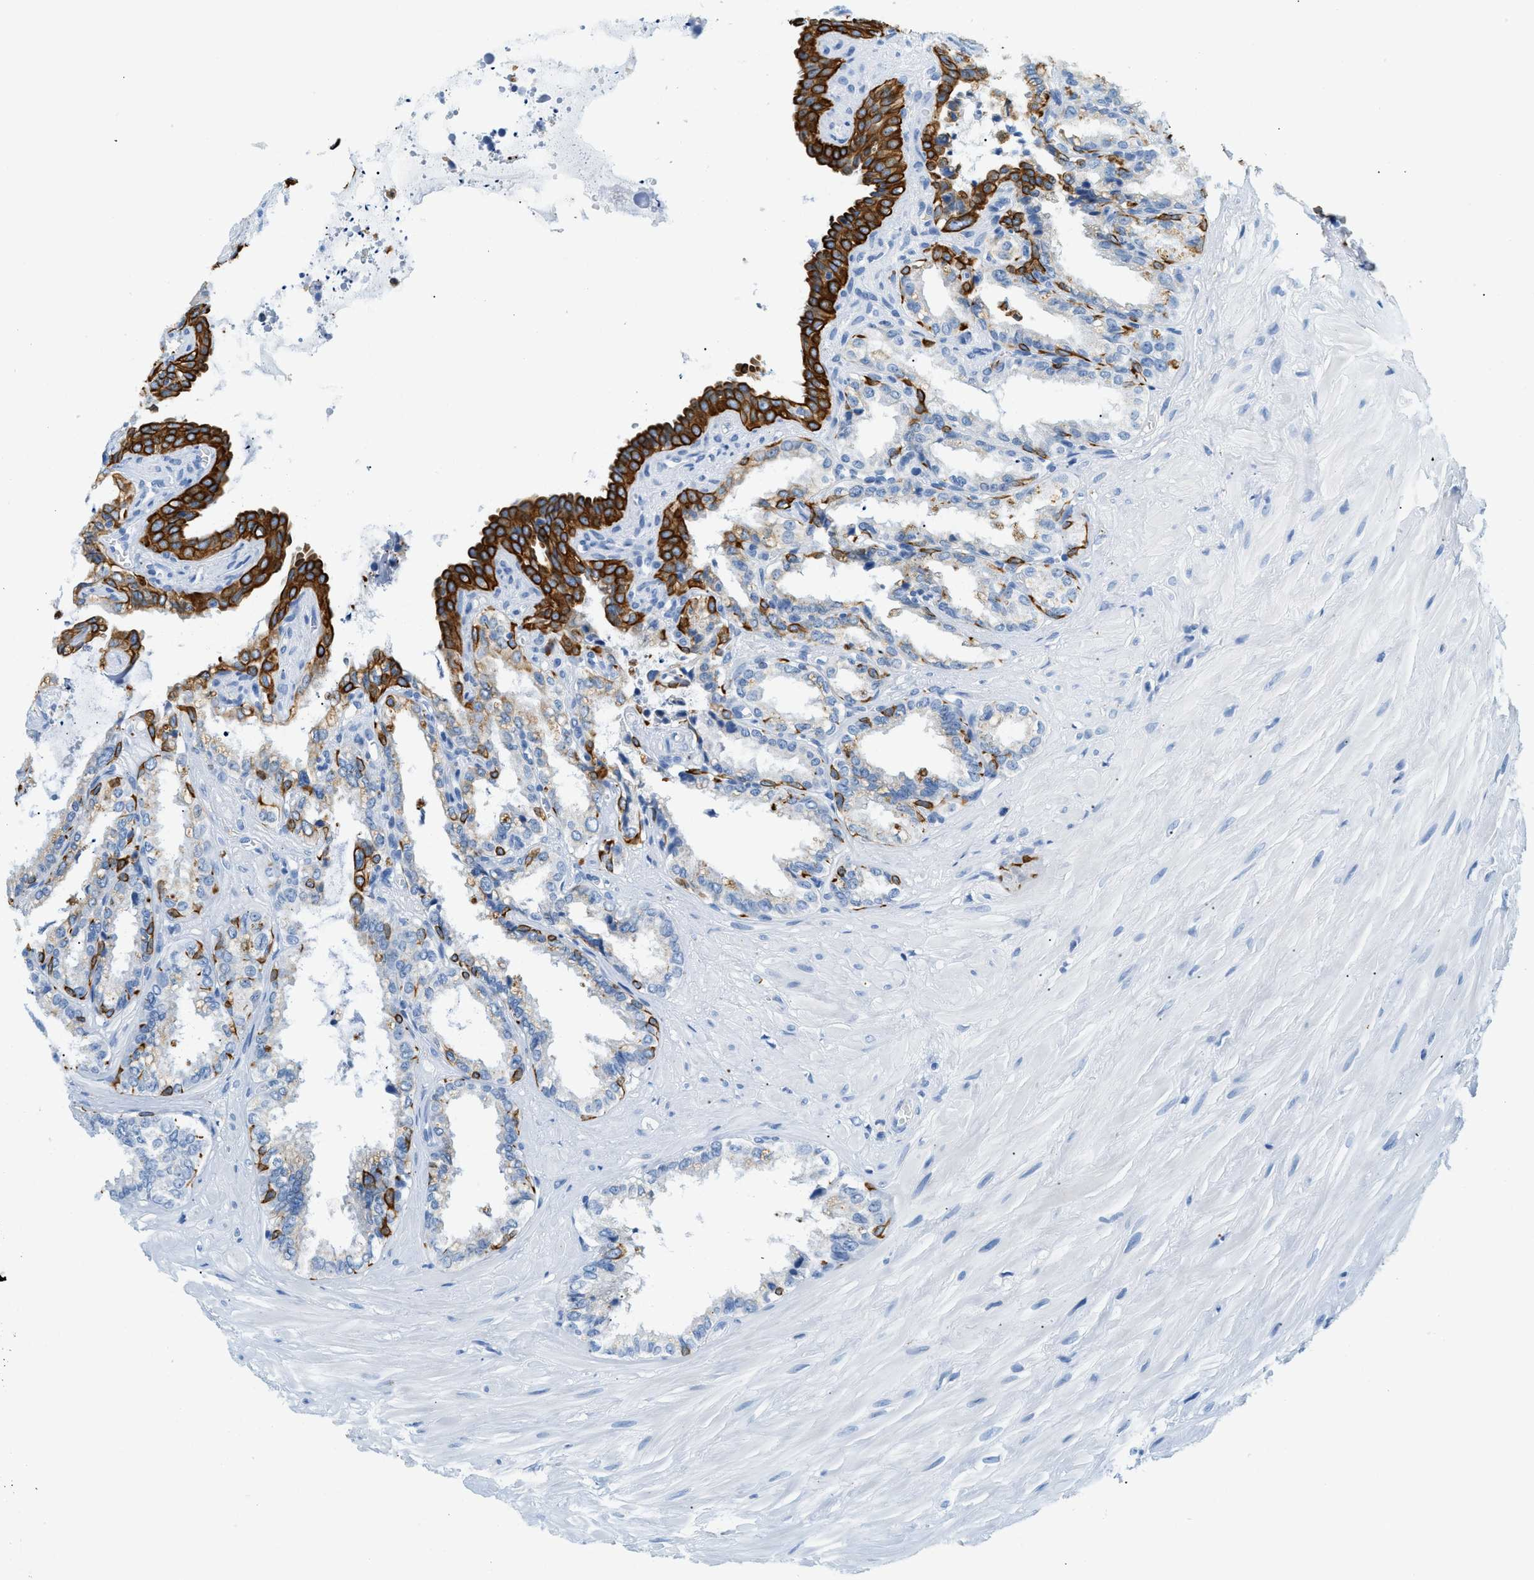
{"staining": {"intensity": "strong", "quantity": "25%-75%", "location": "cytoplasmic/membranous"}, "tissue": "seminal vesicle", "cell_type": "Glandular cells", "image_type": "normal", "snomed": [{"axis": "morphology", "description": "Normal tissue, NOS"}, {"axis": "topography", "description": "Seminal veicle"}], "caption": "Protein staining displays strong cytoplasmic/membranous positivity in about 25%-75% of glandular cells in normal seminal vesicle. Ihc stains the protein in brown and the nuclei are stained blue.", "gene": "STXBP2", "patient": {"sex": "male", "age": 64}}